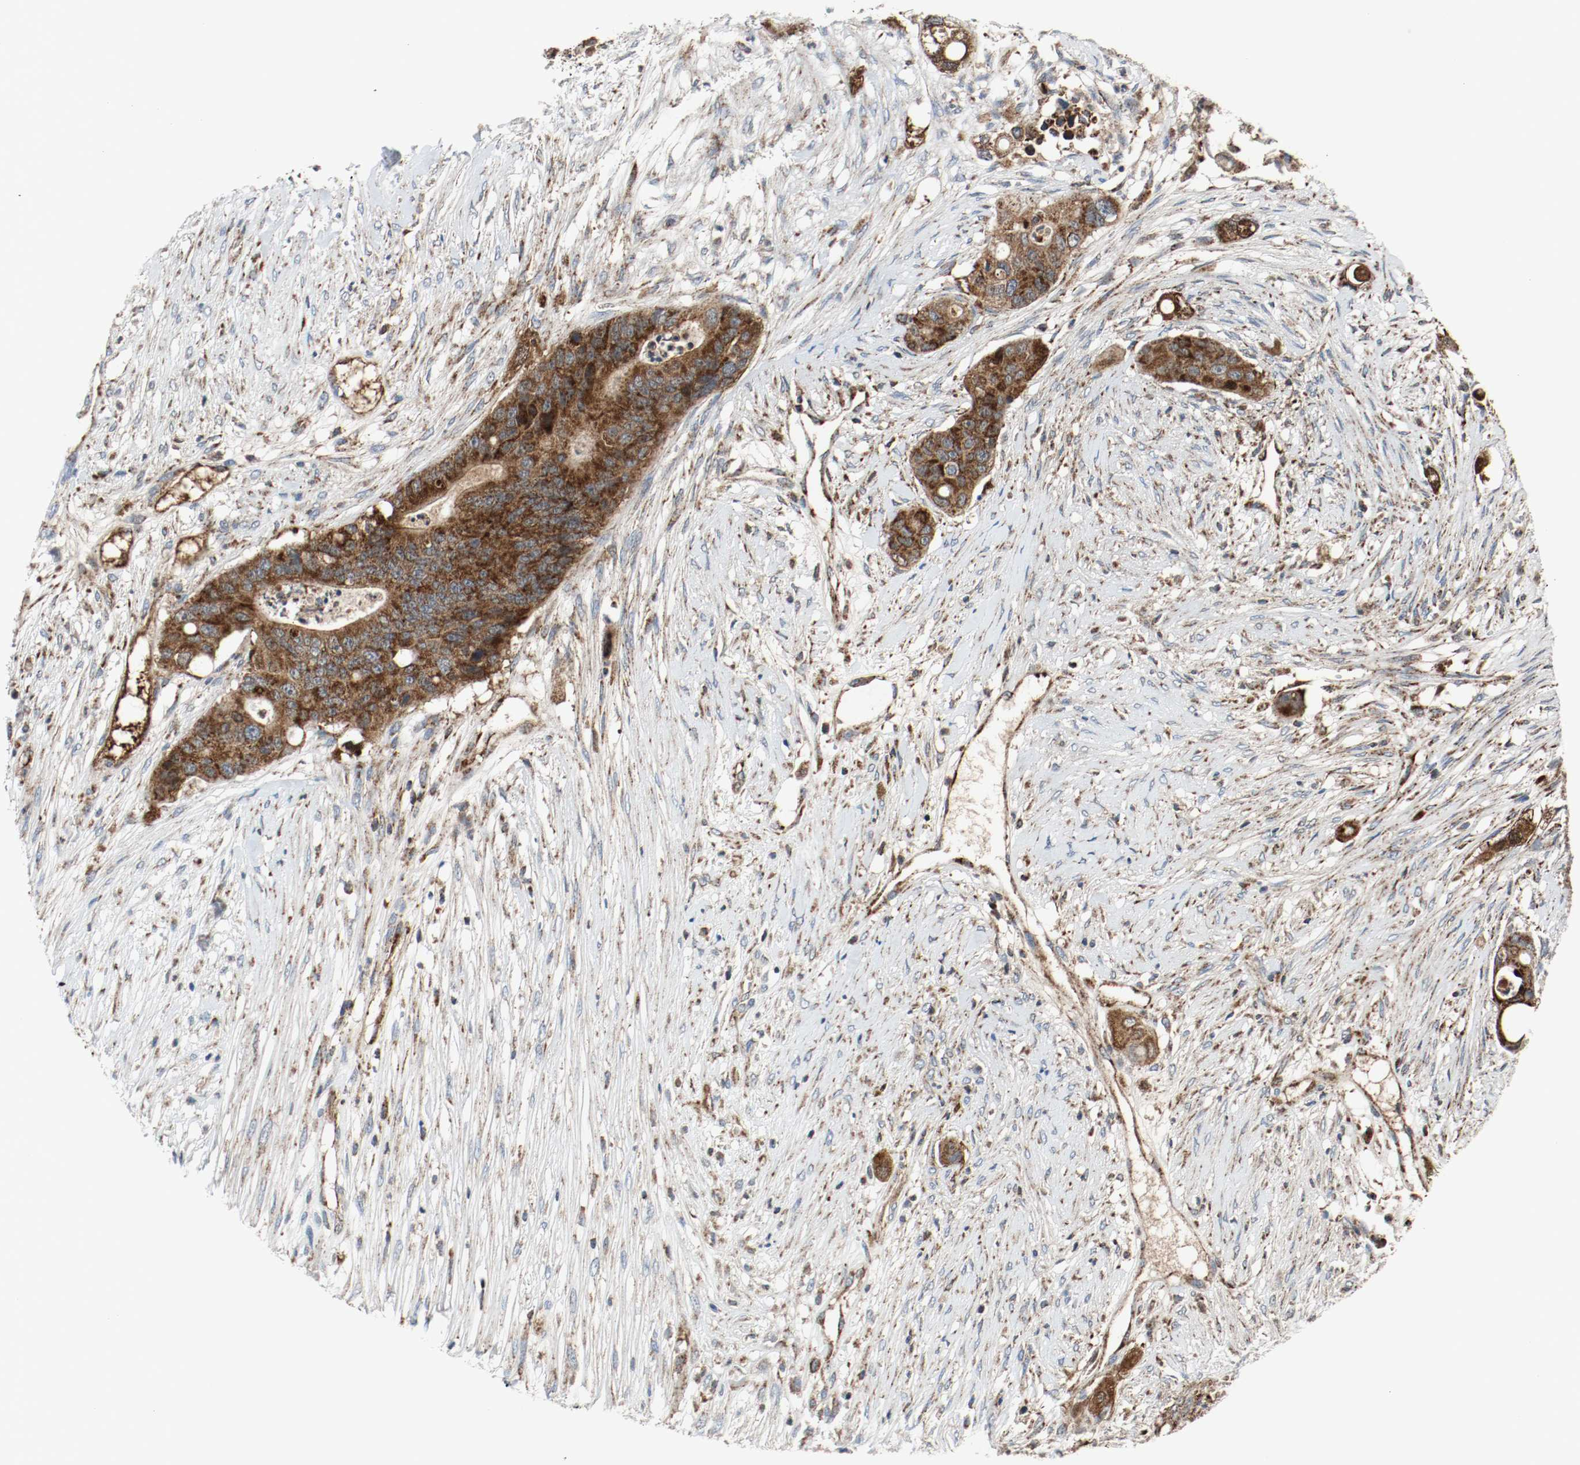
{"staining": {"intensity": "strong", "quantity": ">75%", "location": "cytoplasmic/membranous"}, "tissue": "colorectal cancer", "cell_type": "Tumor cells", "image_type": "cancer", "snomed": [{"axis": "morphology", "description": "Adenocarcinoma, NOS"}, {"axis": "topography", "description": "Colon"}], "caption": "Protein positivity by immunohistochemistry shows strong cytoplasmic/membranous positivity in approximately >75% of tumor cells in colorectal cancer (adenocarcinoma). The protein of interest is shown in brown color, while the nuclei are stained blue.", "gene": "TXNRD1", "patient": {"sex": "female", "age": 57}}